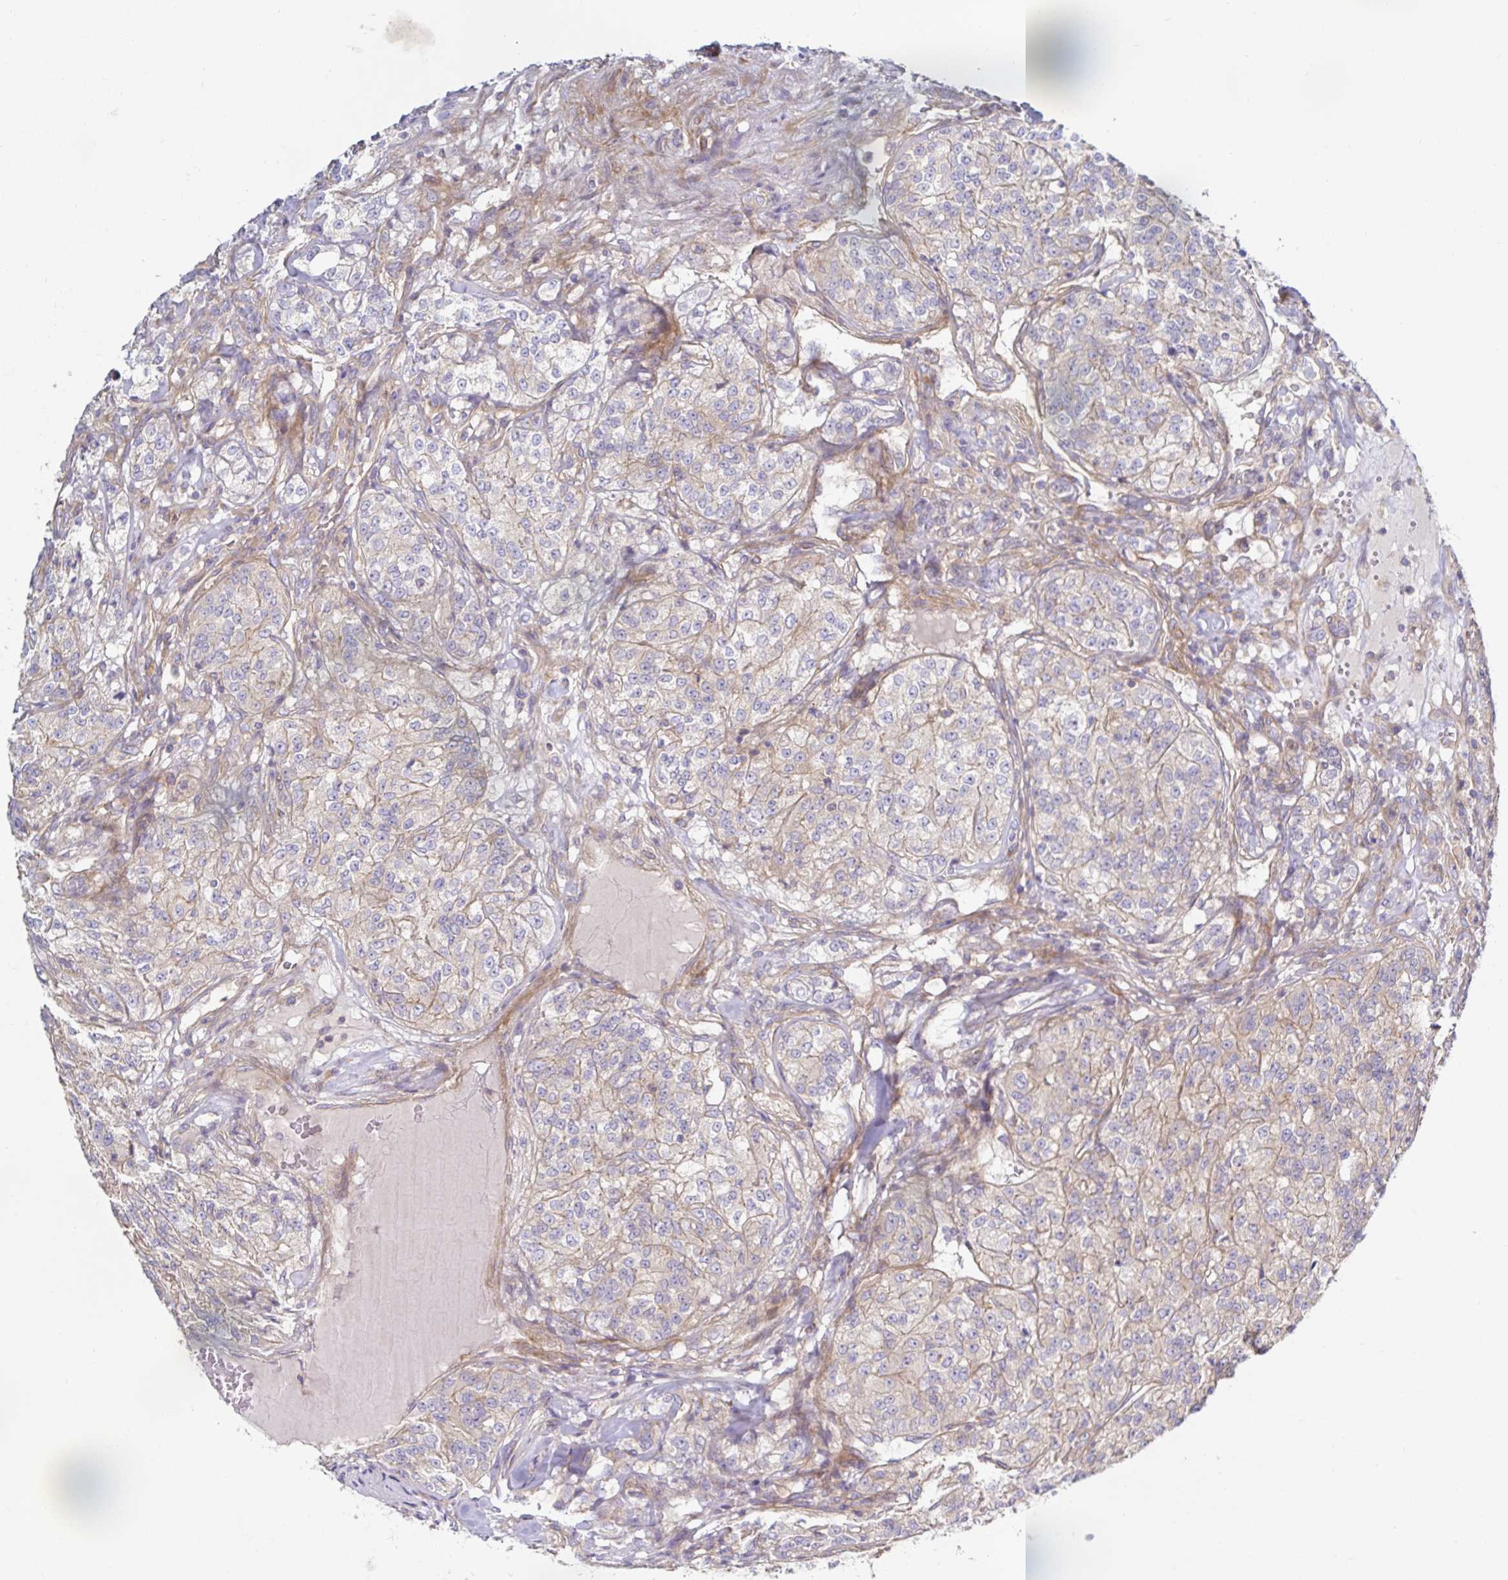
{"staining": {"intensity": "weak", "quantity": "<25%", "location": "cytoplasmic/membranous"}, "tissue": "renal cancer", "cell_type": "Tumor cells", "image_type": "cancer", "snomed": [{"axis": "morphology", "description": "Adenocarcinoma, NOS"}, {"axis": "topography", "description": "Kidney"}], "caption": "This is an IHC micrograph of human renal adenocarcinoma. There is no positivity in tumor cells.", "gene": "METTL22", "patient": {"sex": "female", "age": 63}}